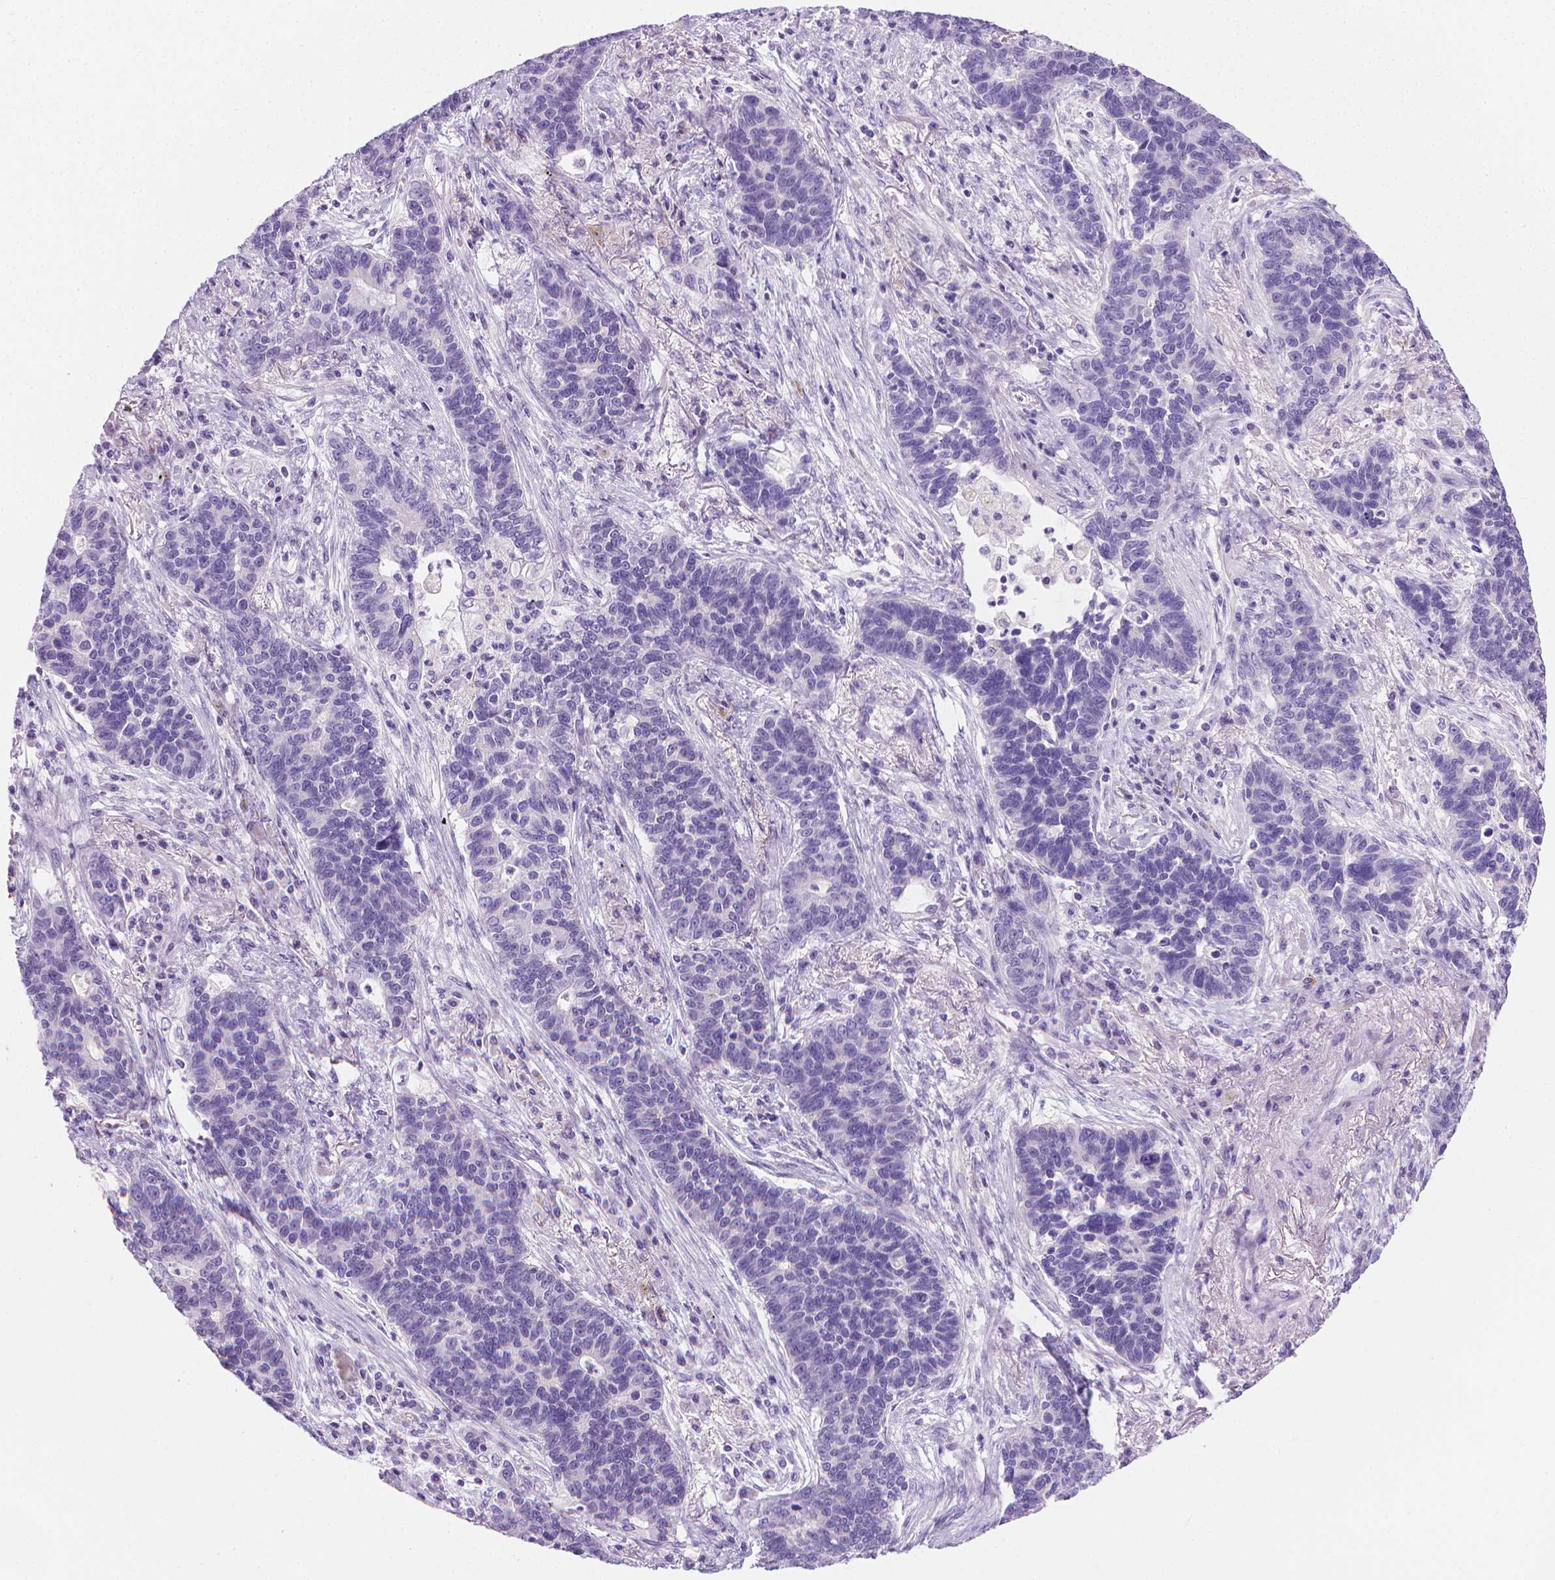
{"staining": {"intensity": "negative", "quantity": "none", "location": "none"}, "tissue": "lung cancer", "cell_type": "Tumor cells", "image_type": "cancer", "snomed": [{"axis": "morphology", "description": "Adenocarcinoma, NOS"}, {"axis": "topography", "description": "Lung"}], "caption": "This is a micrograph of immunohistochemistry (IHC) staining of lung cancer (adenocarcinoma), which shows no staining in tumor cells. Nuclei are stained in blue.", "gene": "SPAG6", "patient": {"sex": "female", "age": 57}}